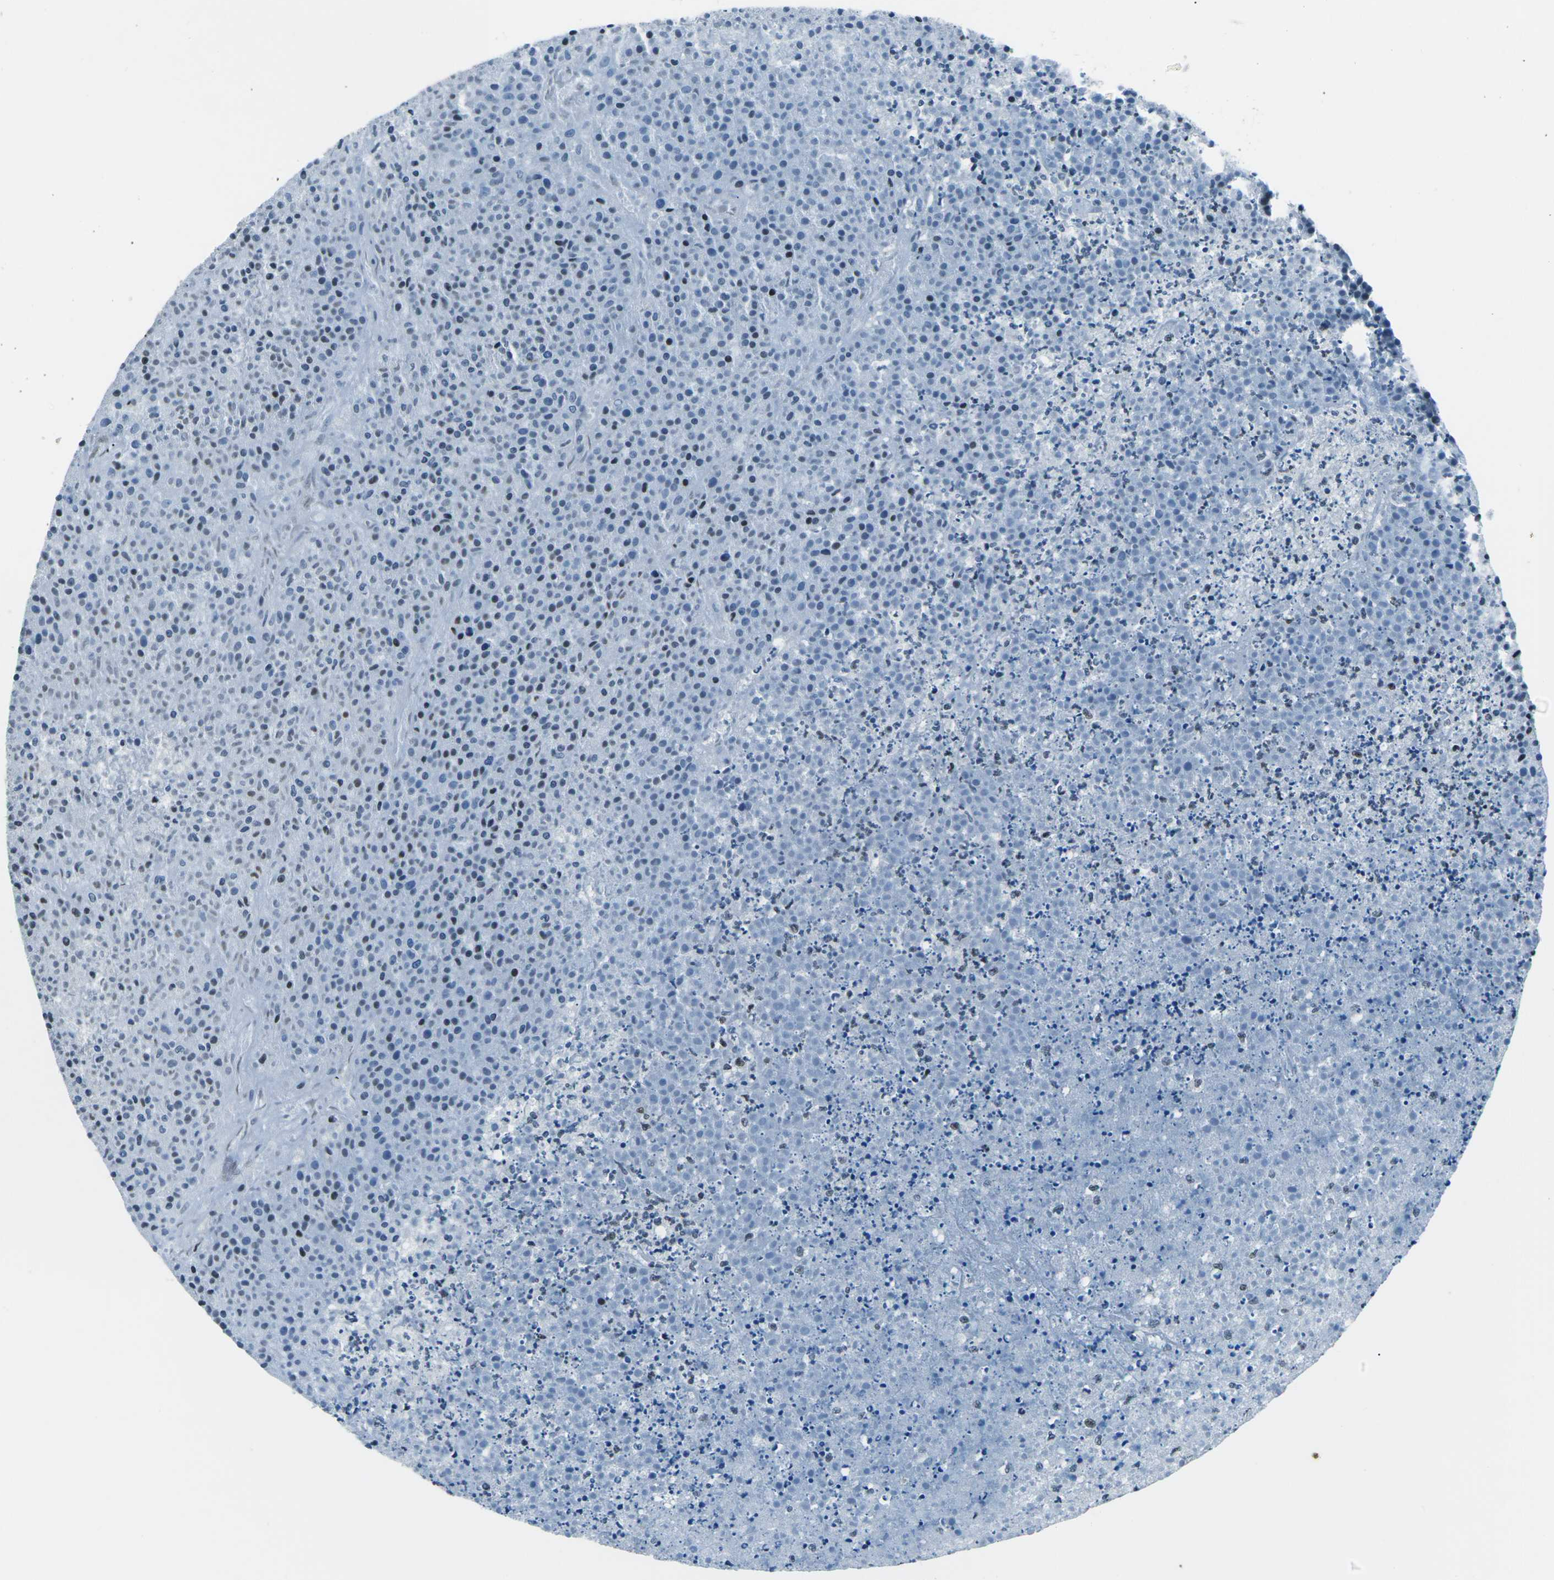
{"staining": {"intensity": "negative", "quantity": "none", "location": "none"}, "tissue": "testis cancer", "cell_type": "Tumor cells", "image_type": "cancer", "snomed": [{"axis": "morphology", "description": "Seminoma, NOS"}, {"axis": "topography", "description": "Testis"}], "caption": "A high-resolution photomicrograph shows IHC staining of seminoma (testis), which demonstrates no significant positivity in tumor cells.", "gene": "RBL2", "patient": {"sex": "male", "age": 59}}